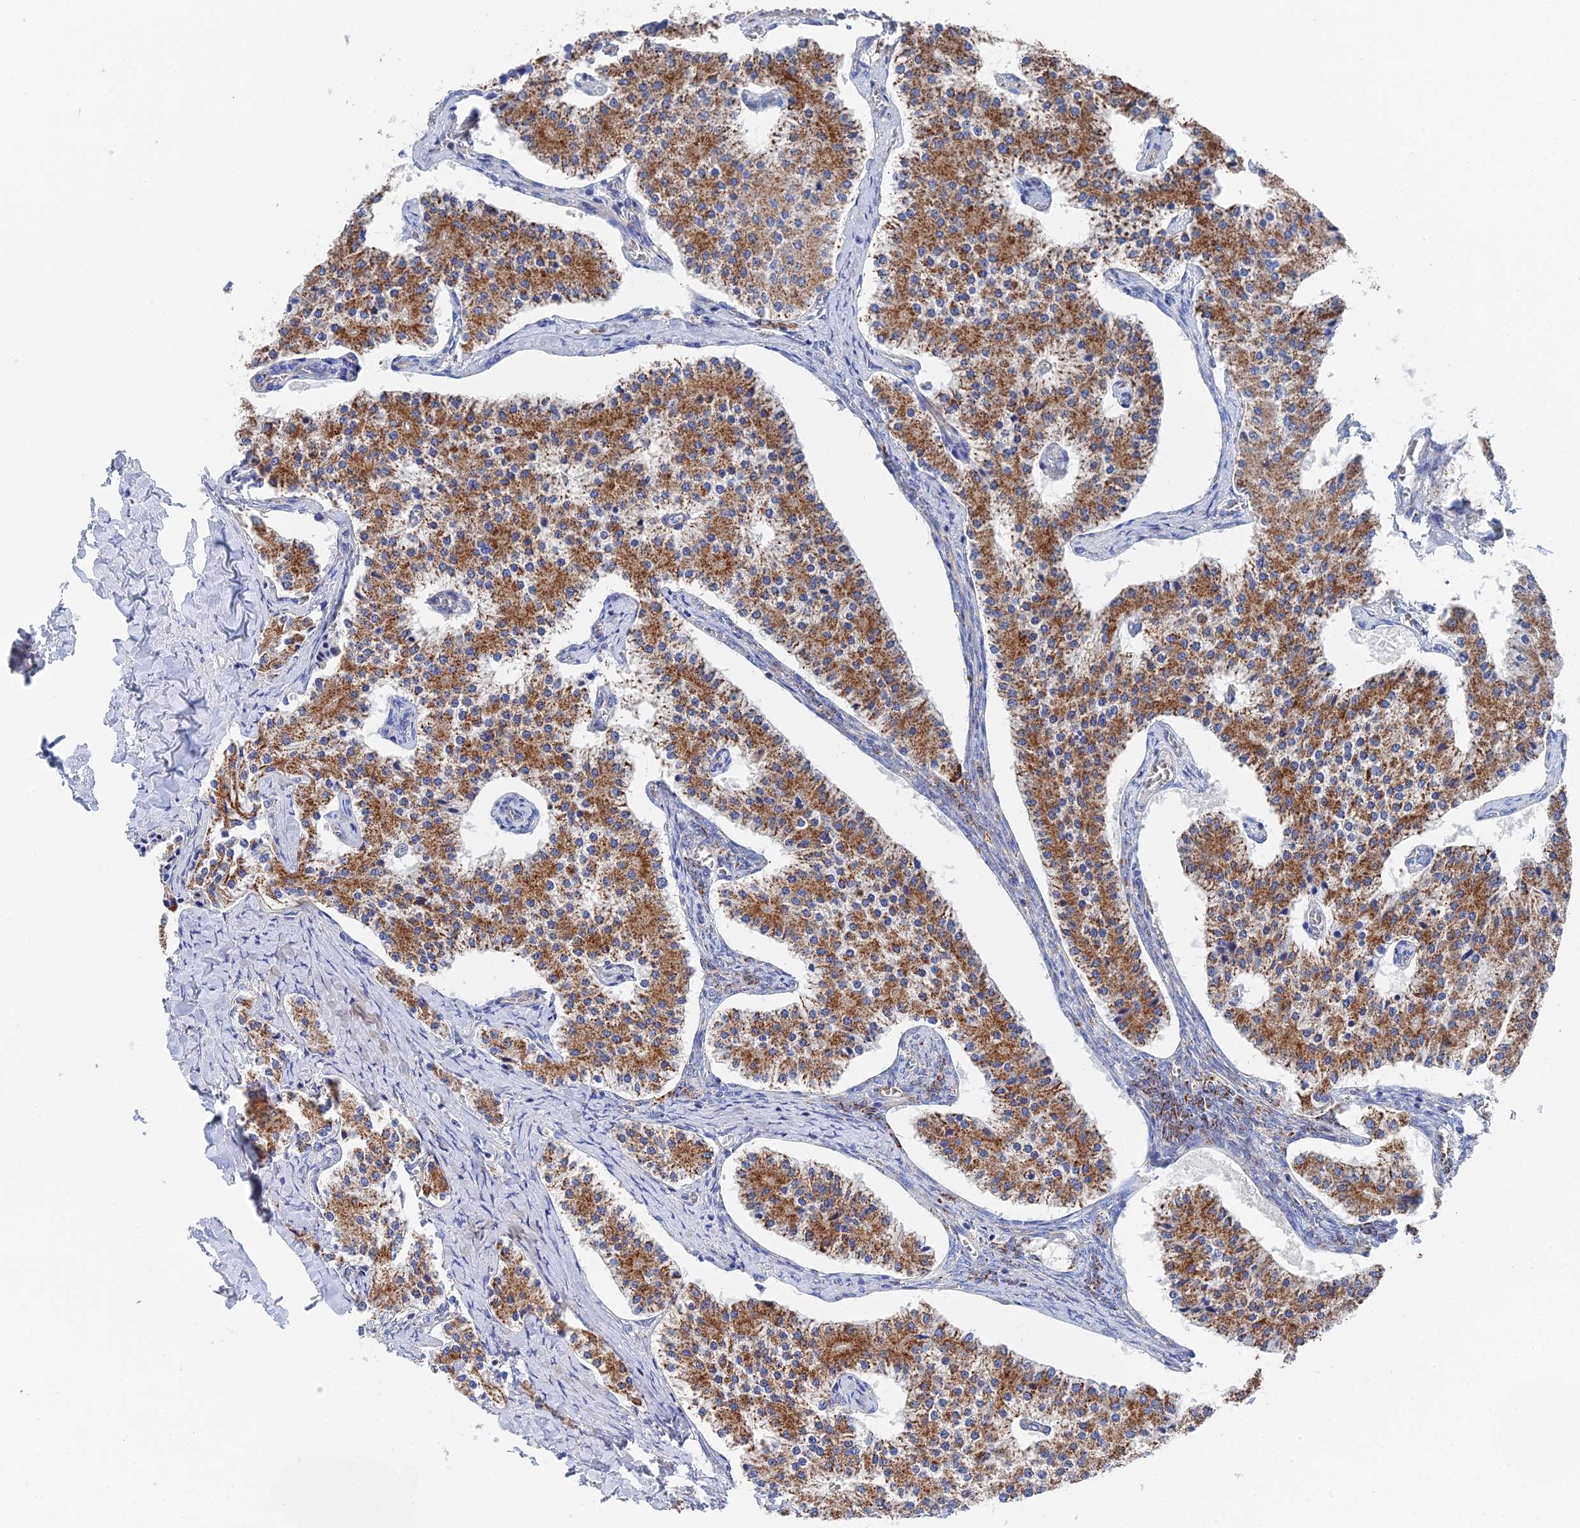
{"staining": {"intensity": "moderate", "quantity": ">75%", "location": "cytoplasmic/membranous"}, "tissue": "carcinoid", "cell_type": "Tumor cells", "image_type": "cancer", "snomed": [{"axis": "morphology", "description": "Carcinoid, malignant, NOS"}, {"axis": "topography", "description": "Colon"}], "caption": "Immunohistochemistry micrograph of neoplastic tissue: human carcinoid stained using IHC exhibits medium levels of moderate protein expression localized specifically in the cytoplasmic/membranous of tumor cells, appearing as a cytoplasmic/membranous brown color.", "gene": "IFT80", "patient": {"sex": "female", "age": 52}}